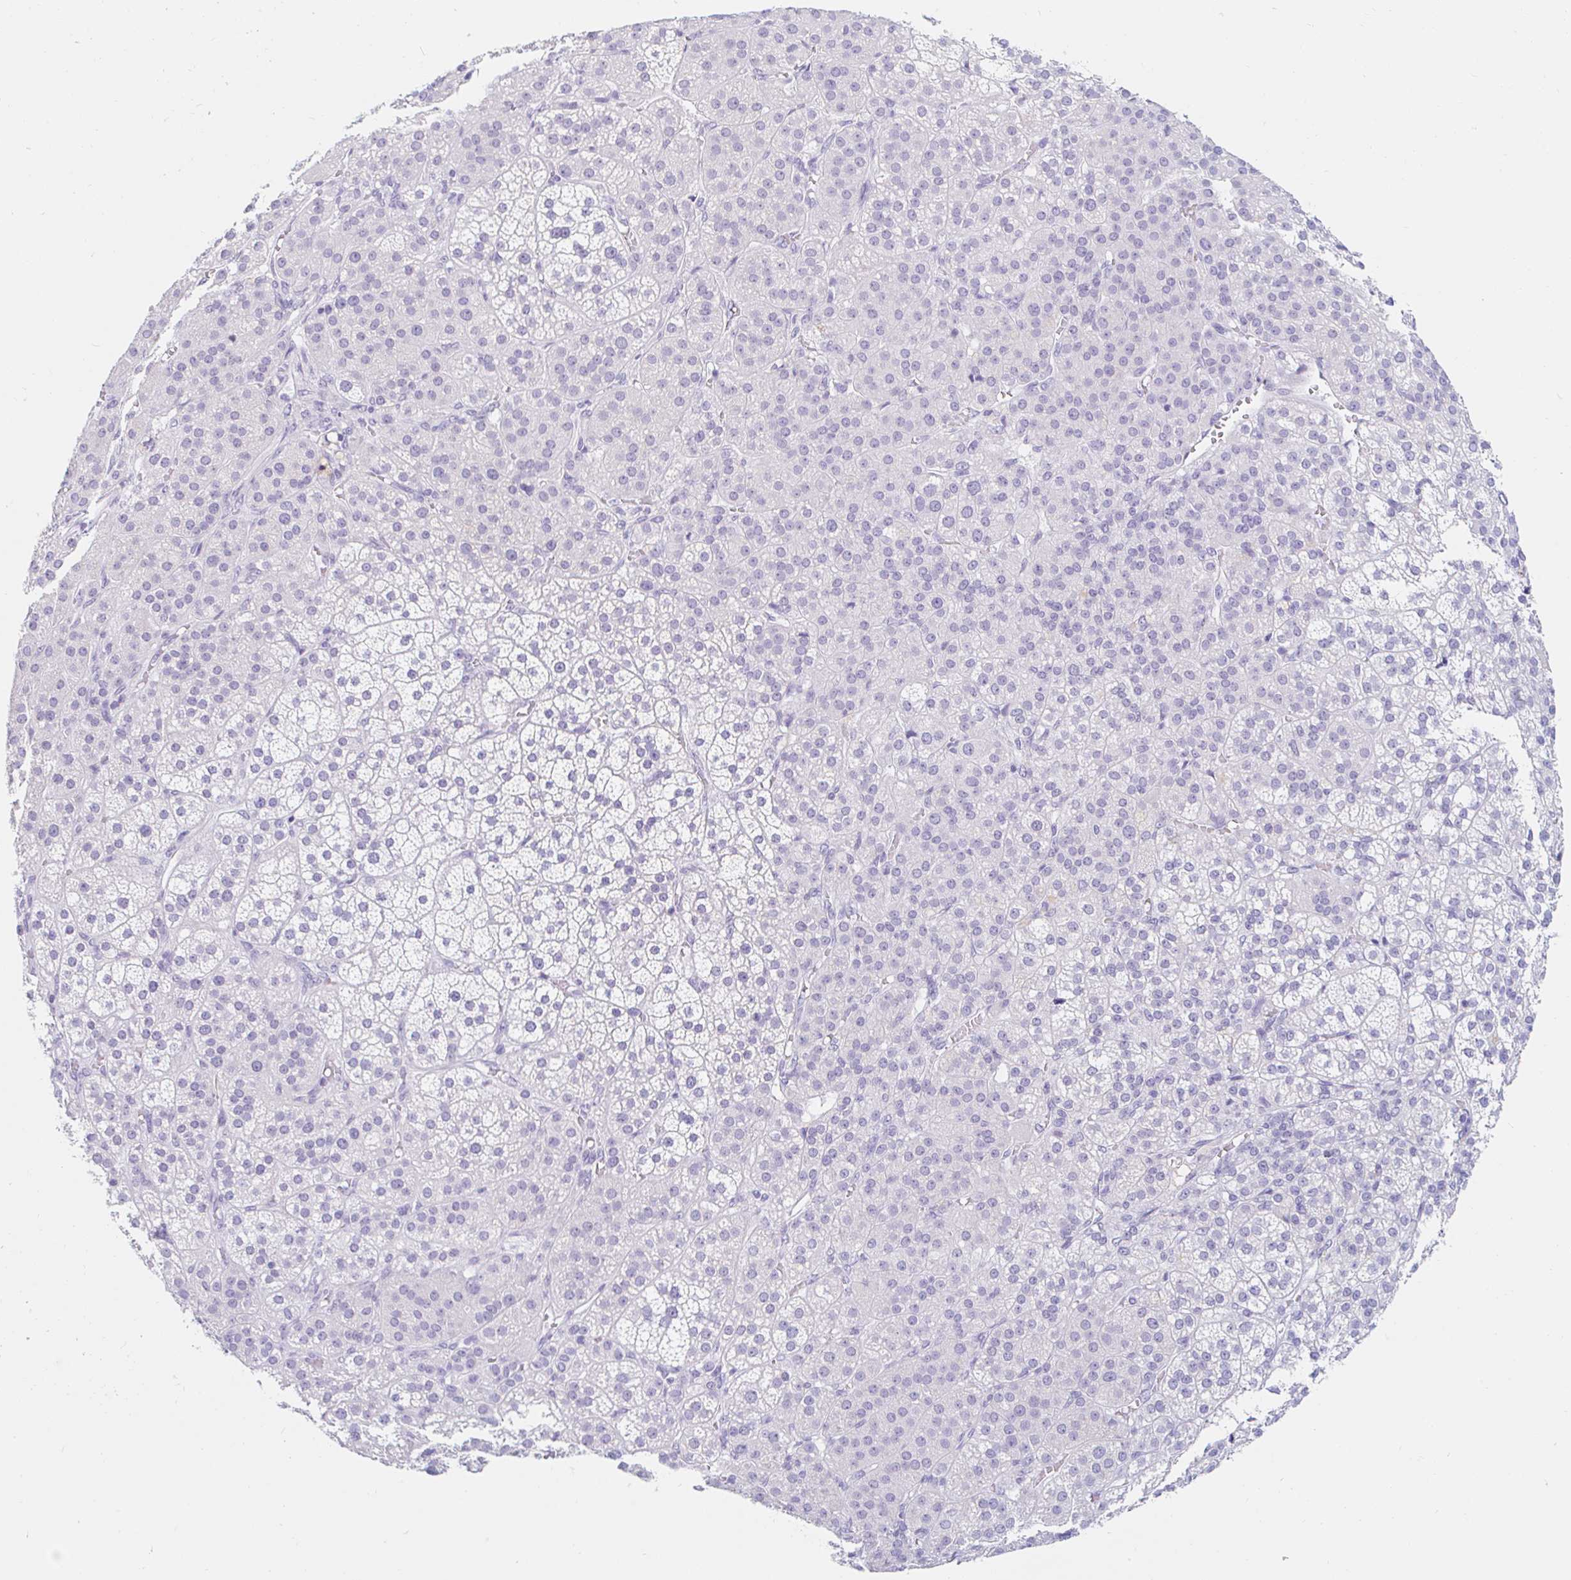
{"staining": {"intensity": "negative", "quantity": "none", "location": "none"}, "tissue": "adrenal gland", "cell_type": "Glandular cells", "image_type": "normal", "snomed": [{"axis": "morphology", "description": "Normal tissue, NOS"}, {"axis": "topography", "description": "Adrenal gland"}], "caption": "Human adrenal gland stained for a protein using IHC displays no positivity in glandular cells.", "gene": "TEX44", "patient": {"sex": "female", "age": 60}}